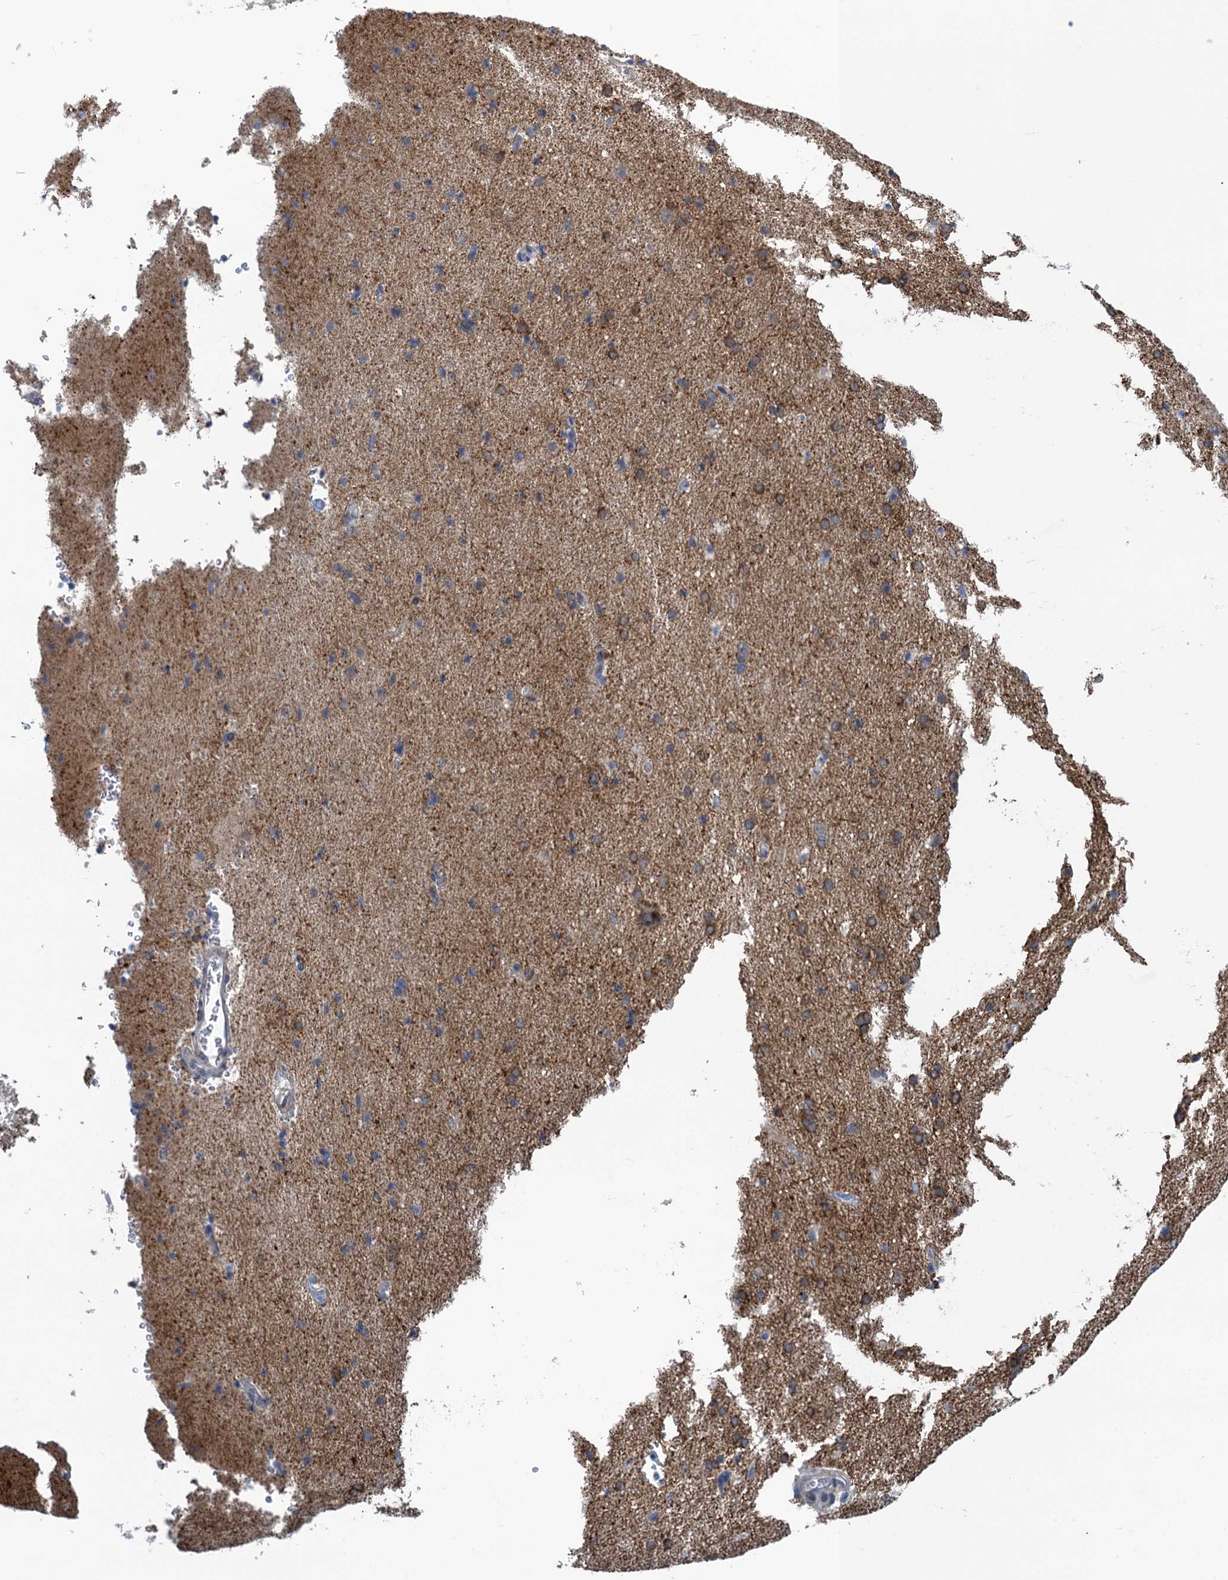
{"staining": {"intensity": "negative", "quantity": "none", "location": "none"}, "tissue": "cerebral cortex", "cell_type": "Endothelial cells", "image_type": "normal", "snomed": [{"axis": "morphology", "description": "Normal tissue, NOS"}, {"axis": "topography", "description": "Cerebral cortex"}], "caption": "DAB (3,3'-diaminobenzidine) immunohistochemical staining of benign cerebral cortex reveals no significant expression in endothelial cells.", "gene": "MRFAP1", "patient": {"sex": "male", "age": 62}}